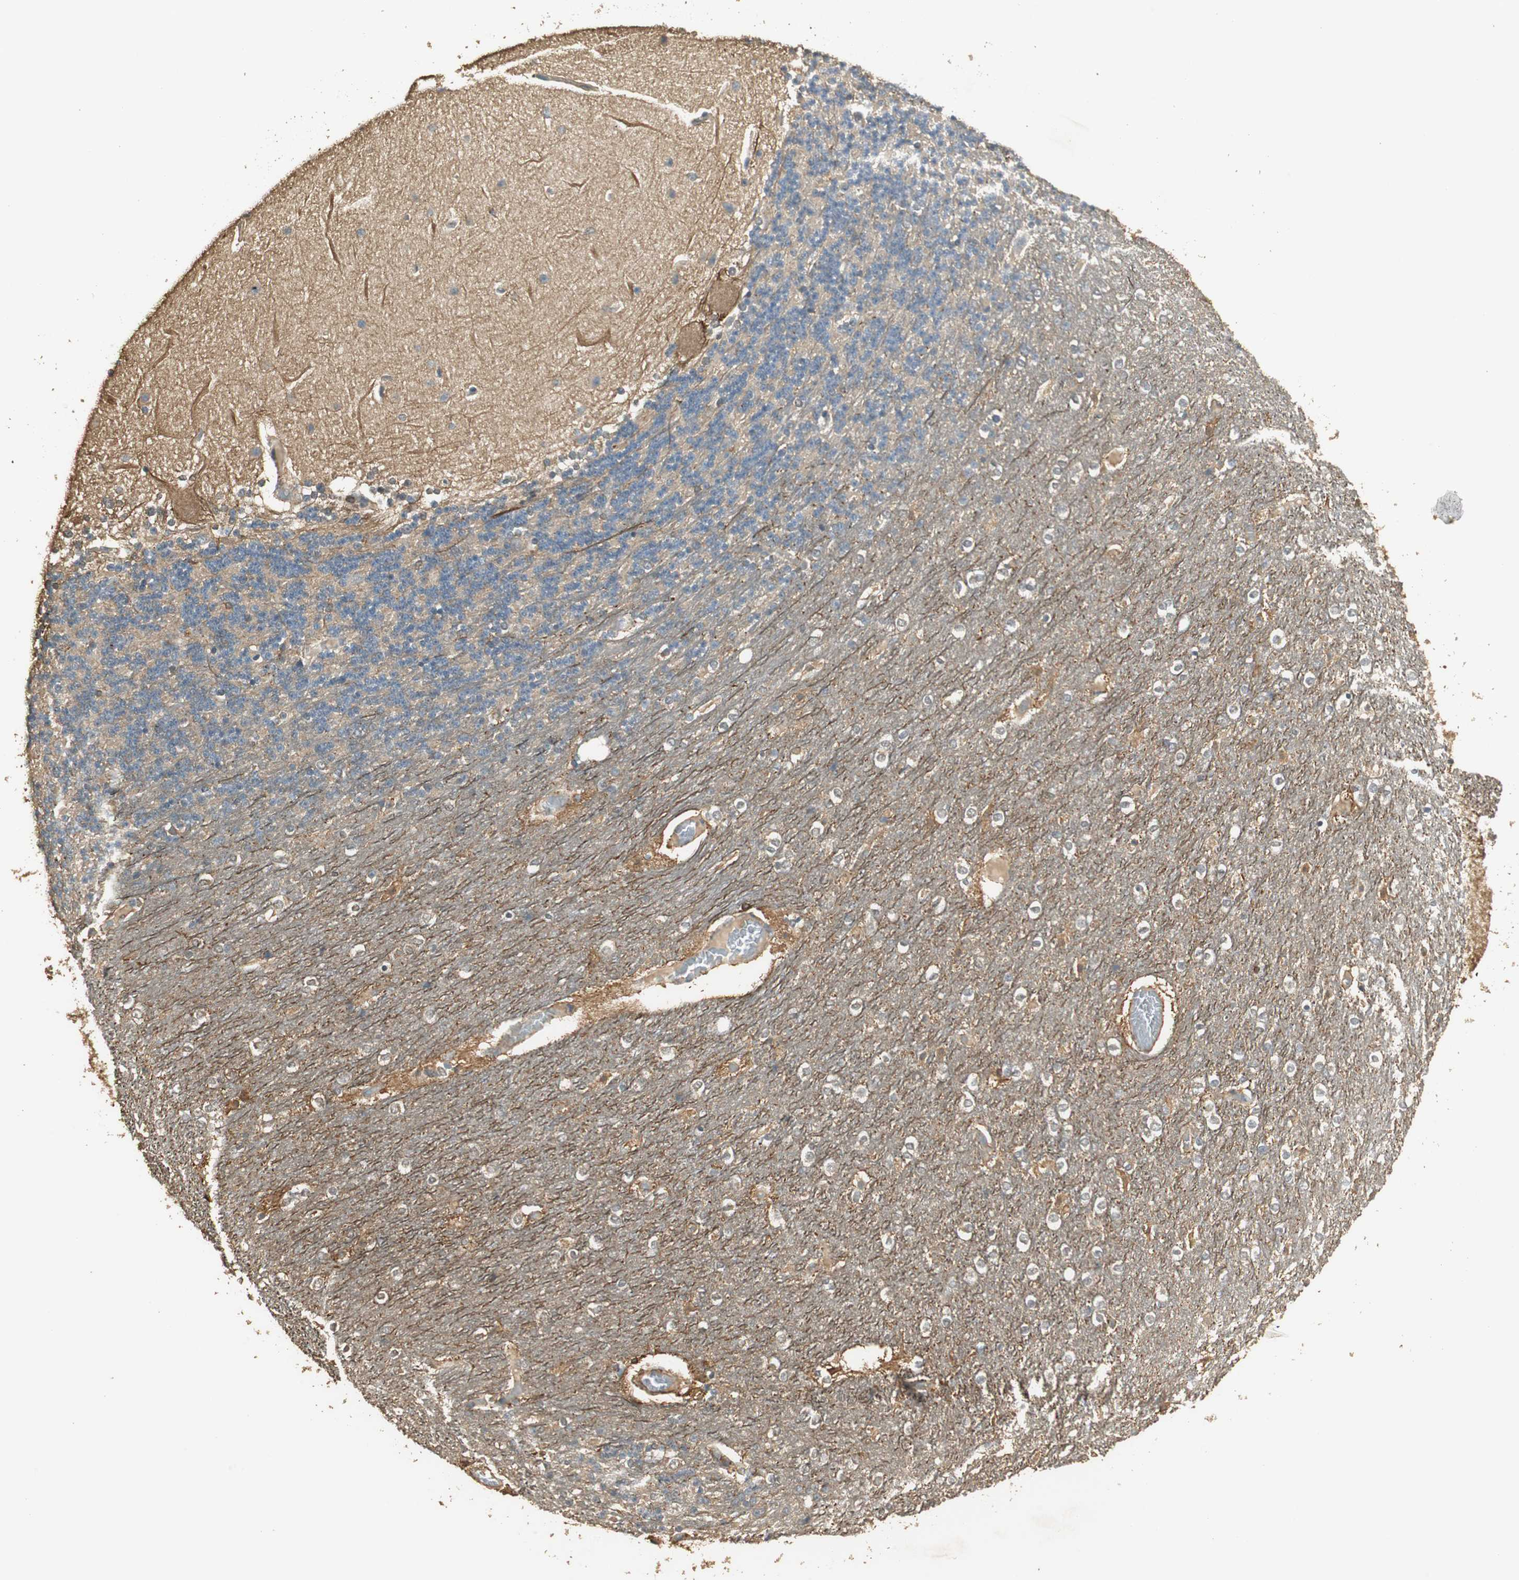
{"staining": {"intensity": "weak", "quantity": ">75%", "location": "cytoplasmic/membranous"}, "tissue": "cerebellum", "cell_type": "Cells in granular layer", "image_type": "normal", "snomed": [{"axis": "morphology", "description": "Normal tissue, NOS"}, {"axis": "topography", "description": "Cerebellum"}], "caption": "Immunohistochemical staining of benign human cerebellum reveals weak cytoplasmic/membranous protein staining in approximately >75% of cells in granular layer. (DAB IHC with brightfield microscopy, high magnification).", "gene": "USP2", "patient": {"sex": "female", "age": 54}}